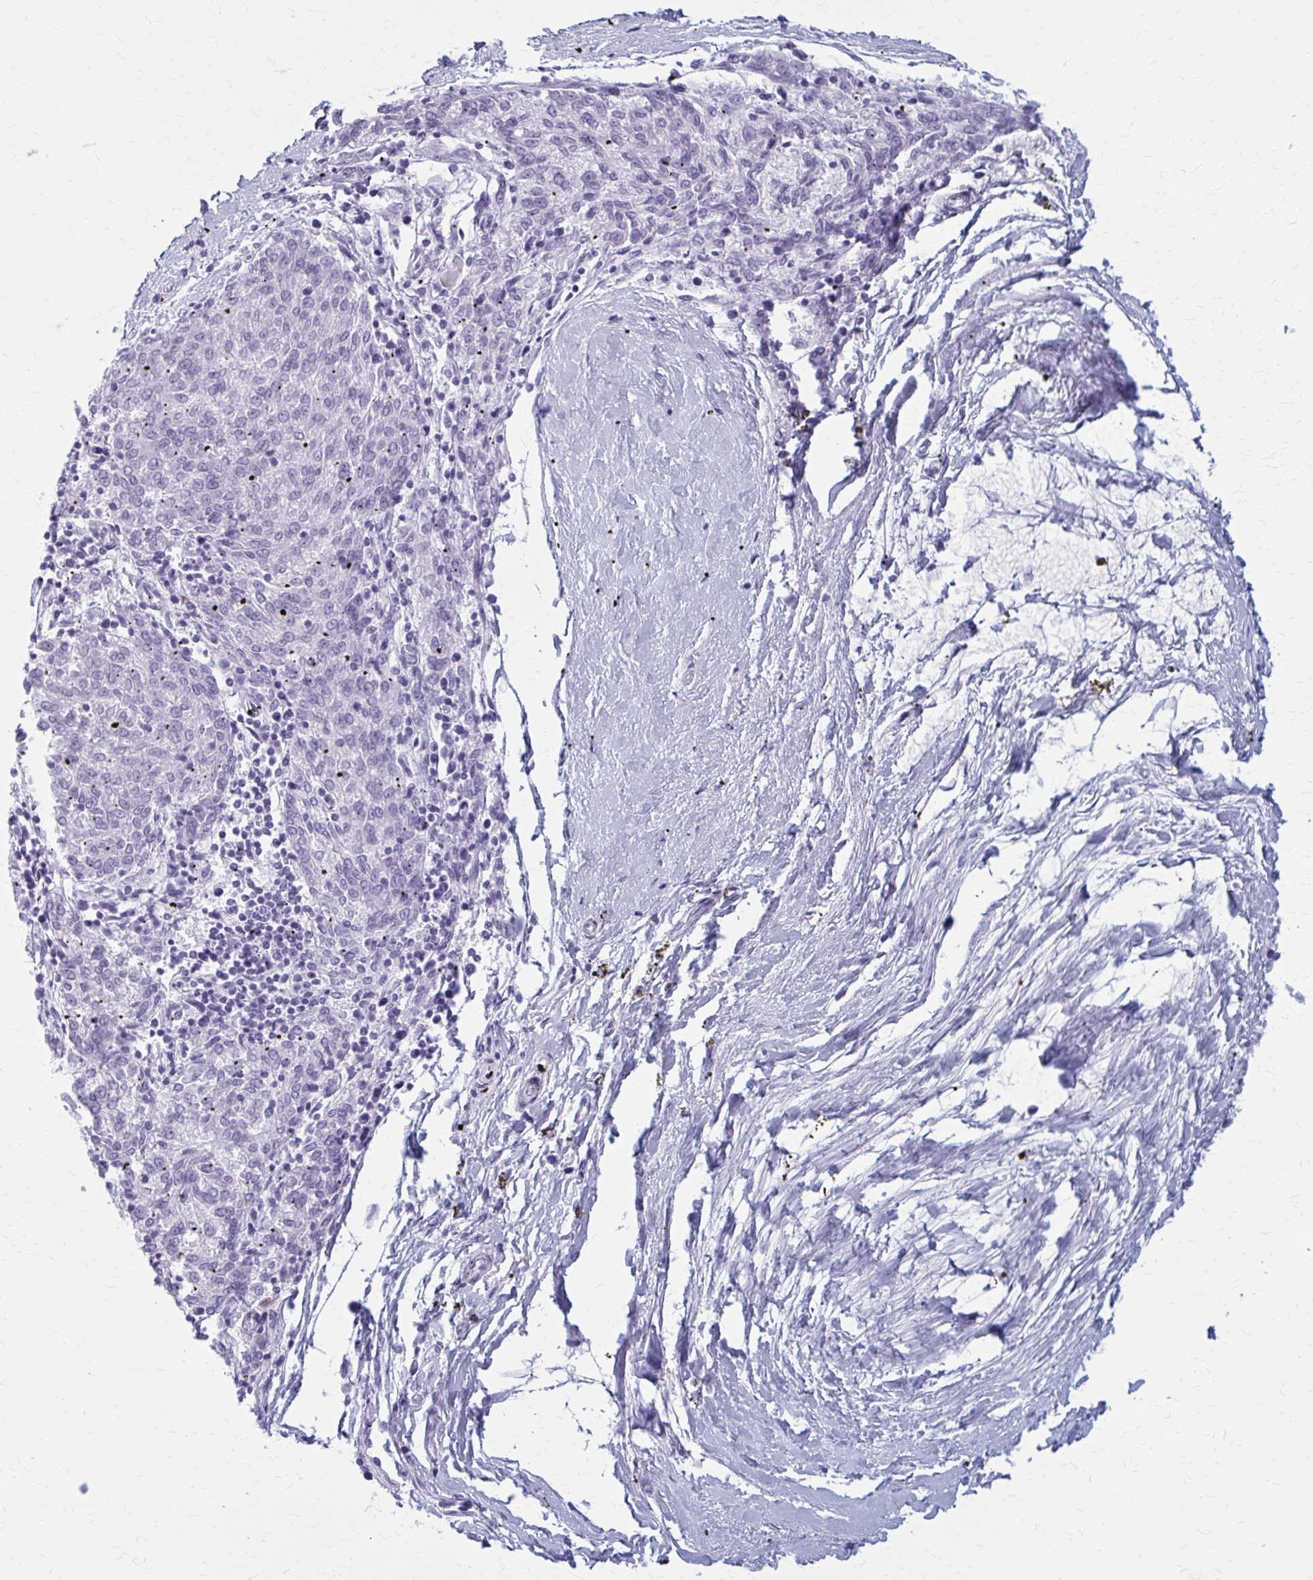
{"staining": {"intensity": "negative", "quantity": "none", "location": "none"}, "tissue": "melanoma", "cell_type": "Tumor cells", "image_type": "cancer", "snomed": [{"axis": "morphology", "description": "Malignant melanoma, NOS"}, {"axis": "topography", "description": "Skin"}], "caption": "Tumor cells are negative for protein expression in human melanoma.", "gene": "ZDHHC7", "patient": {"sex": "female", "age": 72}}